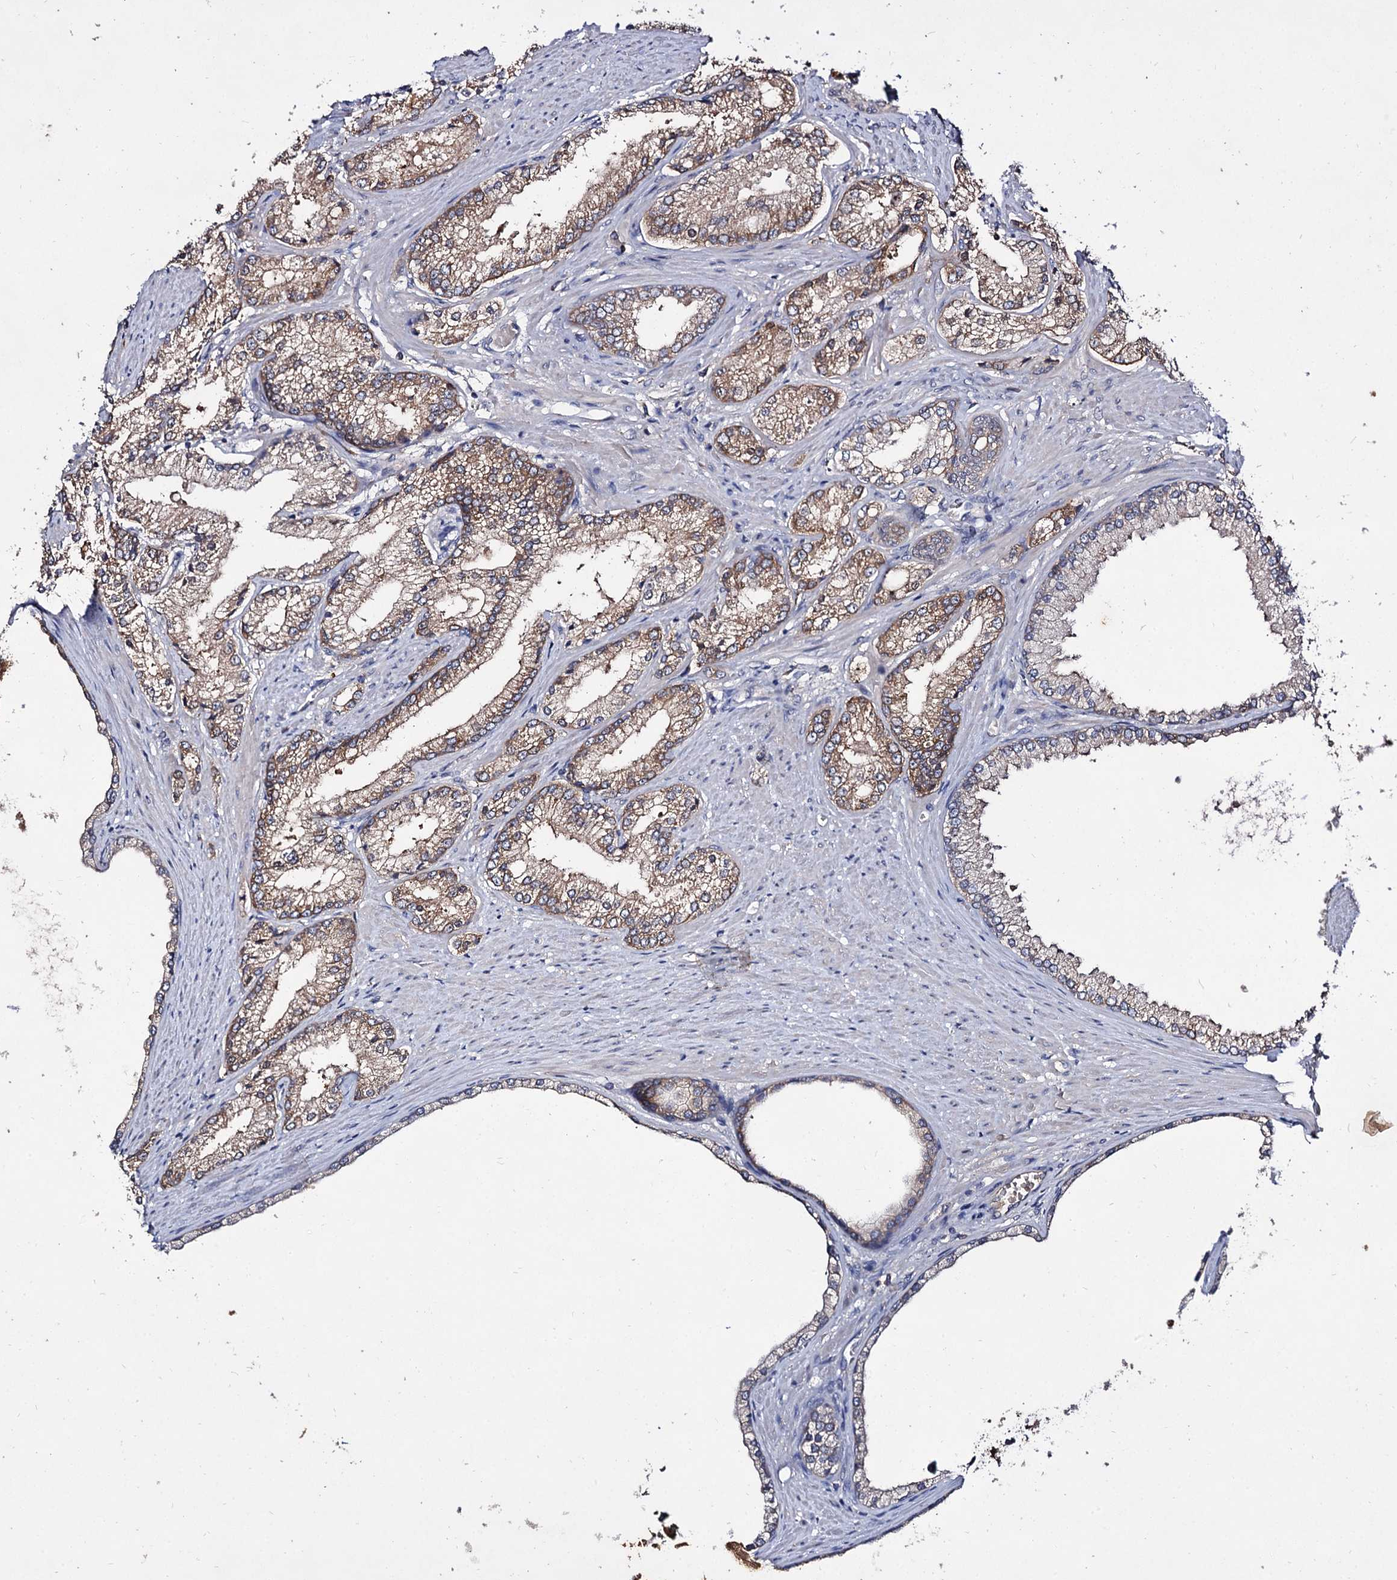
{"staining": {"intensity": "weak", "quantity": ">75%", "location": "cytoplasmic/membranous"}, "tissue": "prostate cancer", "cell_type": "Tumor cells", "image_type": "cancer", "snomed": [{"axis": "morphology", "description": "Adenocarcinoma, High grade"}, {"axis": "topography", "description": "Prostate"}], "caption": "Prostate high-grade adenocarcinoma was stained to show a protein in brown. There is low levels of weak cytoplasmic/membranous positivity in approximately >75% of tumor cells.", "gene": "ARFIP2", "patient": {"sex": "male", "age": 66}}